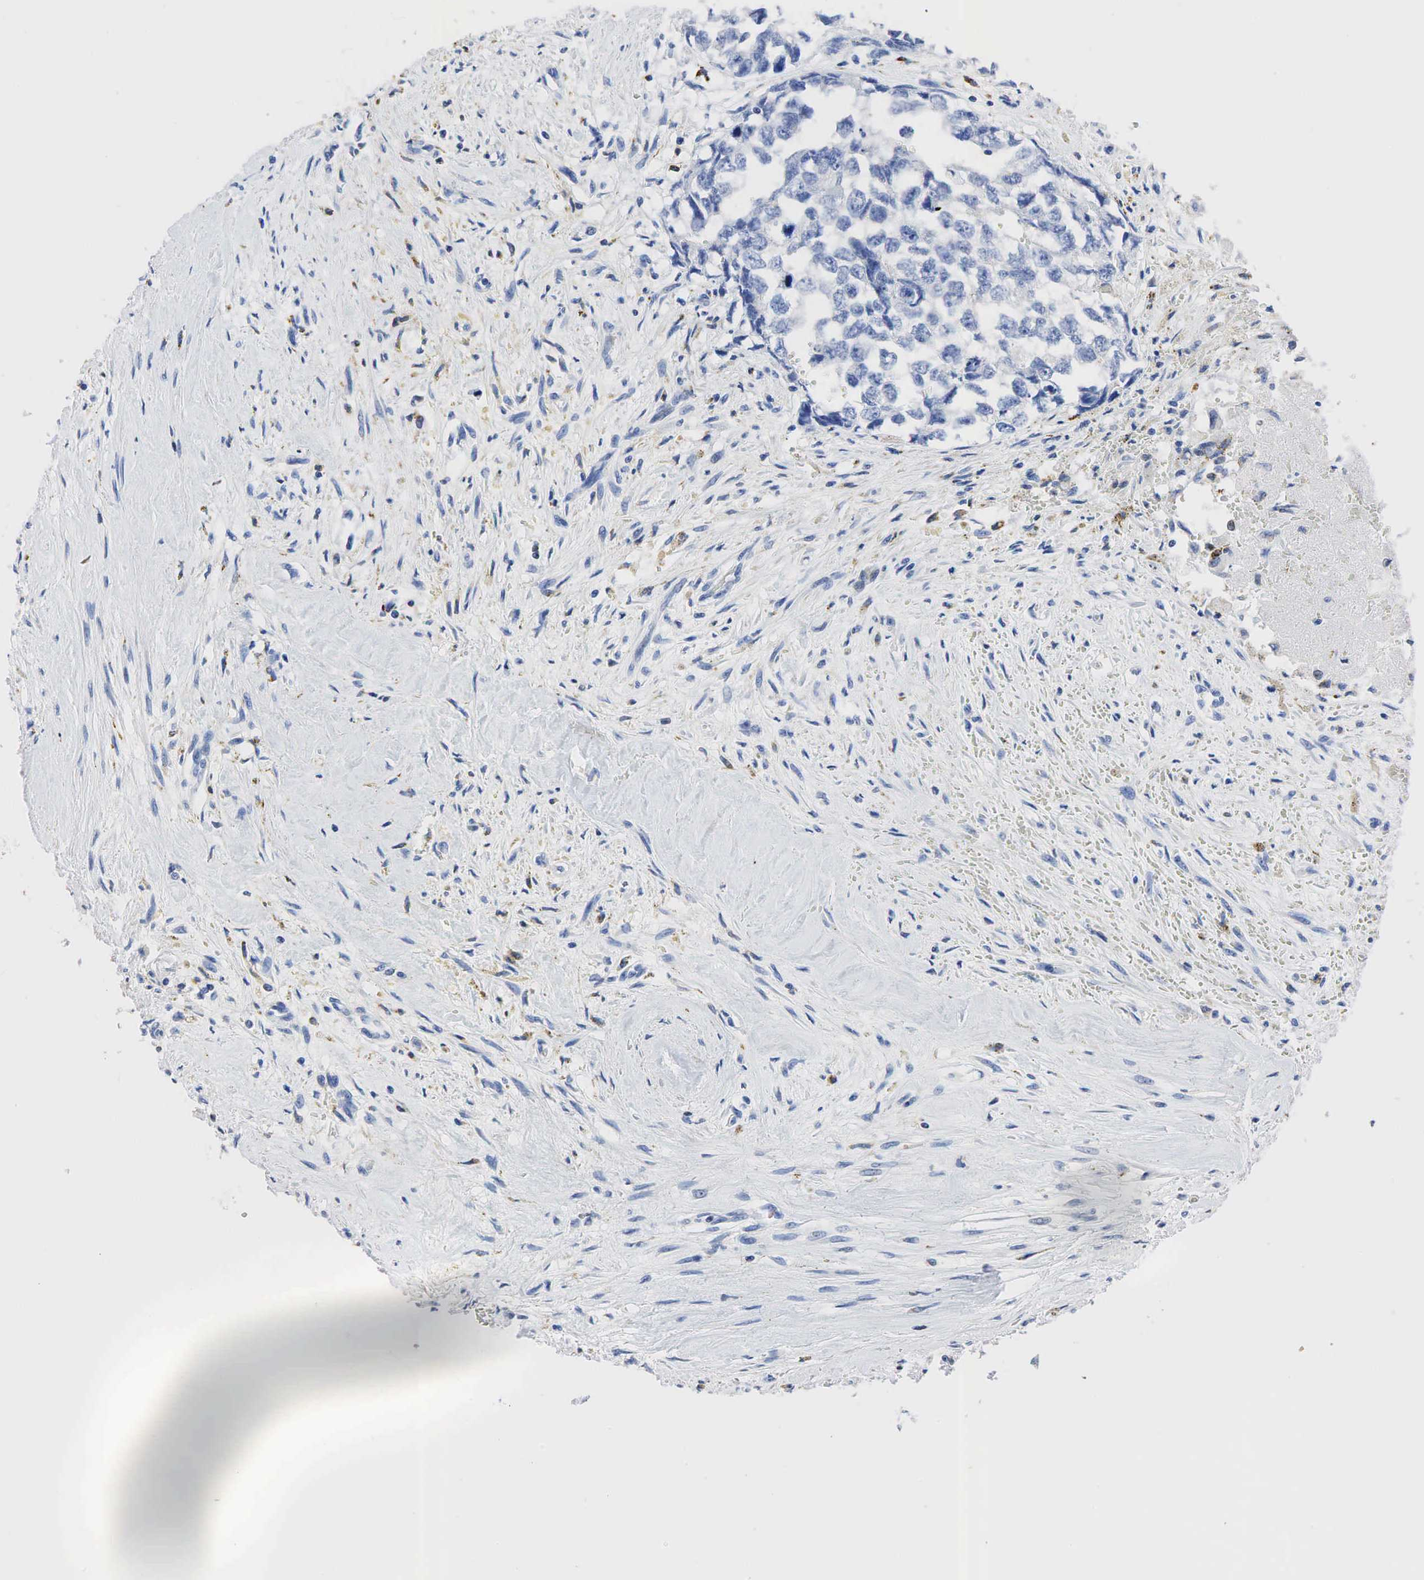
{"staining": {"intensity": "negative", "quantity": "none", "location": "none"}, "tissue": "testis cancer", "cell_type": "Tumor cells", "image_type": "cancer", "snomed": [{"axis": "morphology", "description": "Carcinoma, Embryonal, NOS"}, {"axis": "topography", "description": "Testis"}], "caption": "Tumor cells are negative for brown protein staining in testis cancer (embryonal carcinoma).", "gene": "SYP", "patient": {"sex": "male", "age": 31}}